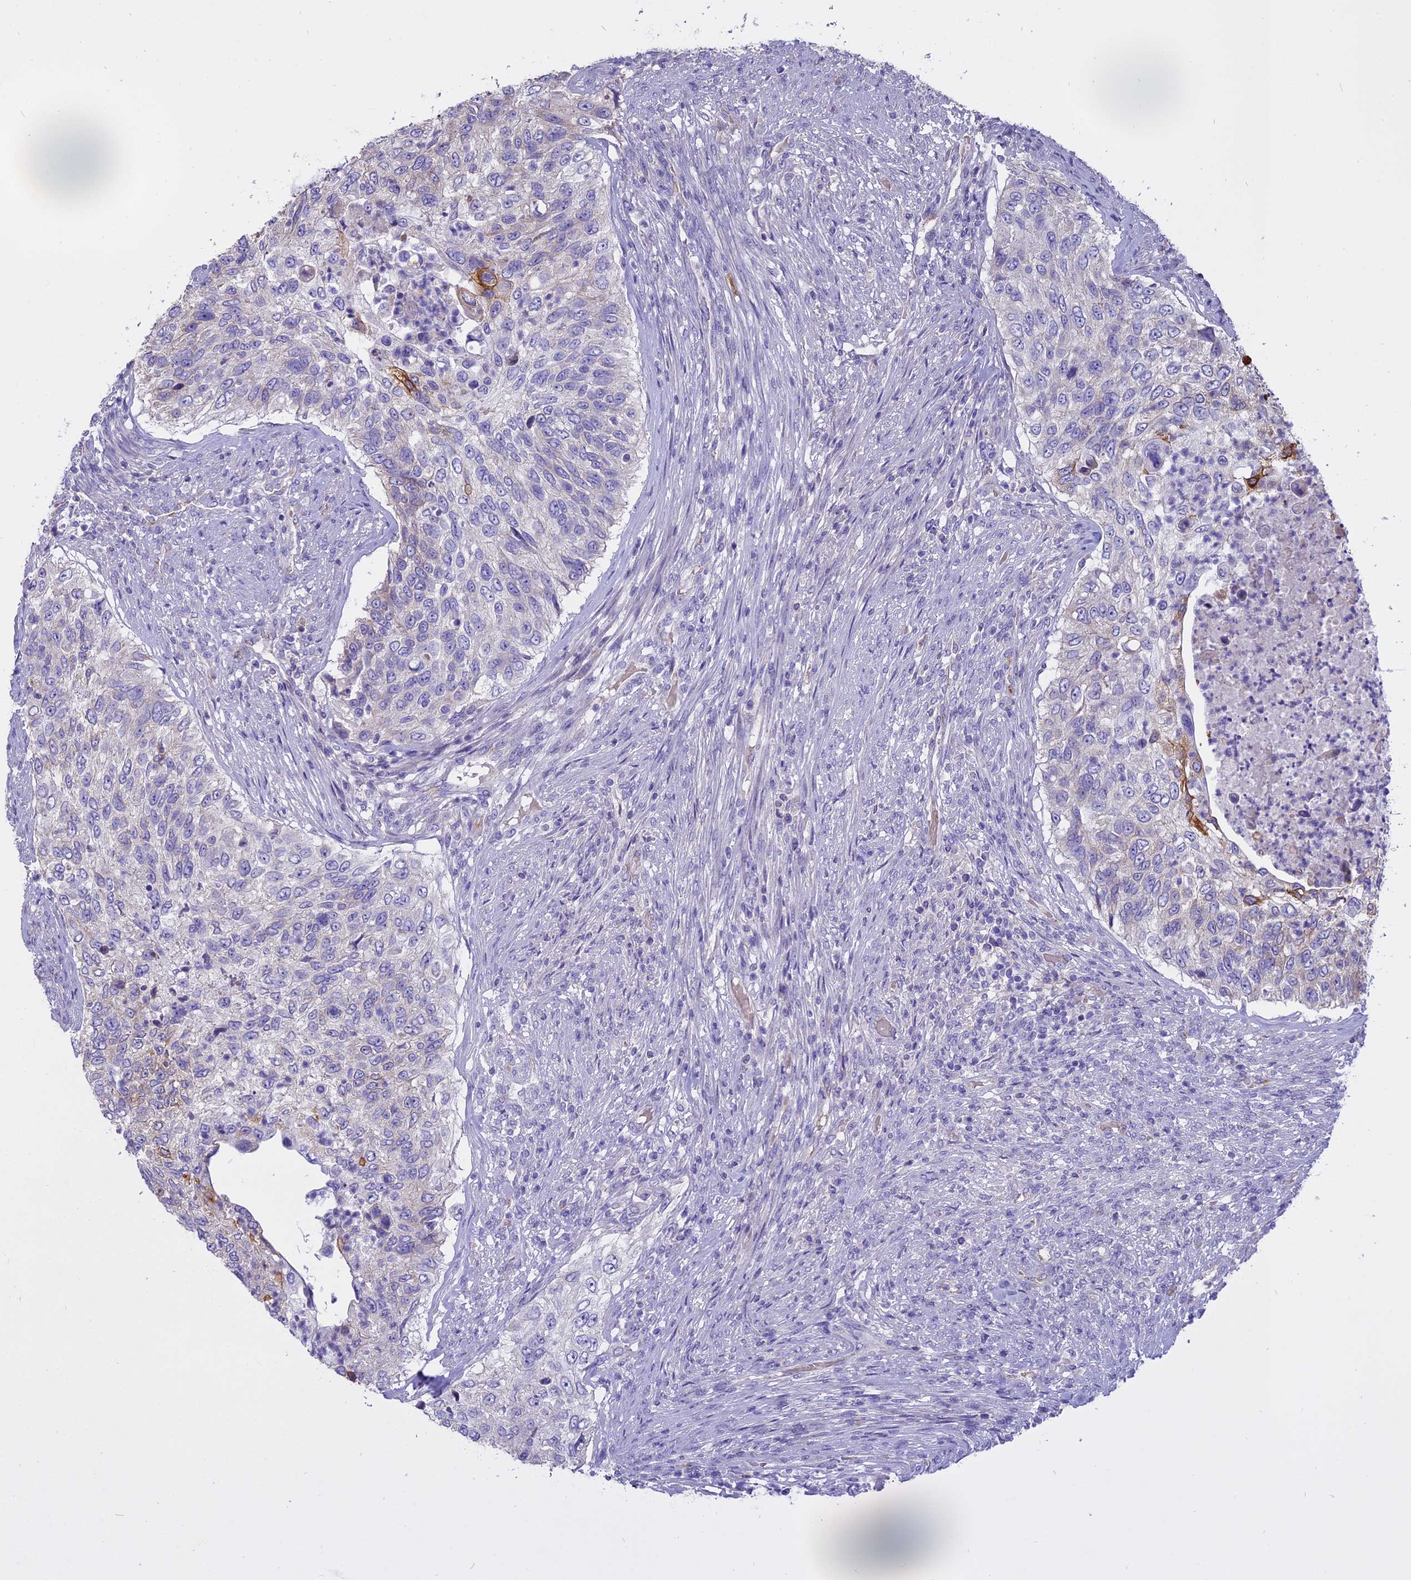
{"staining": {"intensity": "negative", "quantity": "none", "location": "none"}, "tissue": "urothelial cancer", "cell_type": "Tumor cells", "image_type": "cancer", "snomed": [{"axis": "morphology", "description": "Urothelial carcinoma, High grade"}, {"axis": "topography", "description": "Urinary bladder"}], "caption": "High magnification brightfield microscopy of urothelial carcinoma (high-grade) stained with DAB (3,3'-diaminobenzidine) (brown) and counterstained with hematoxylin (blue): tumor cells show no significant staining. (DAB immunohistochemistry visualized using brightfield microscopy, high magnification).", "gene": "WFDC2", "patient": {"sex": "female", "age": 60}}